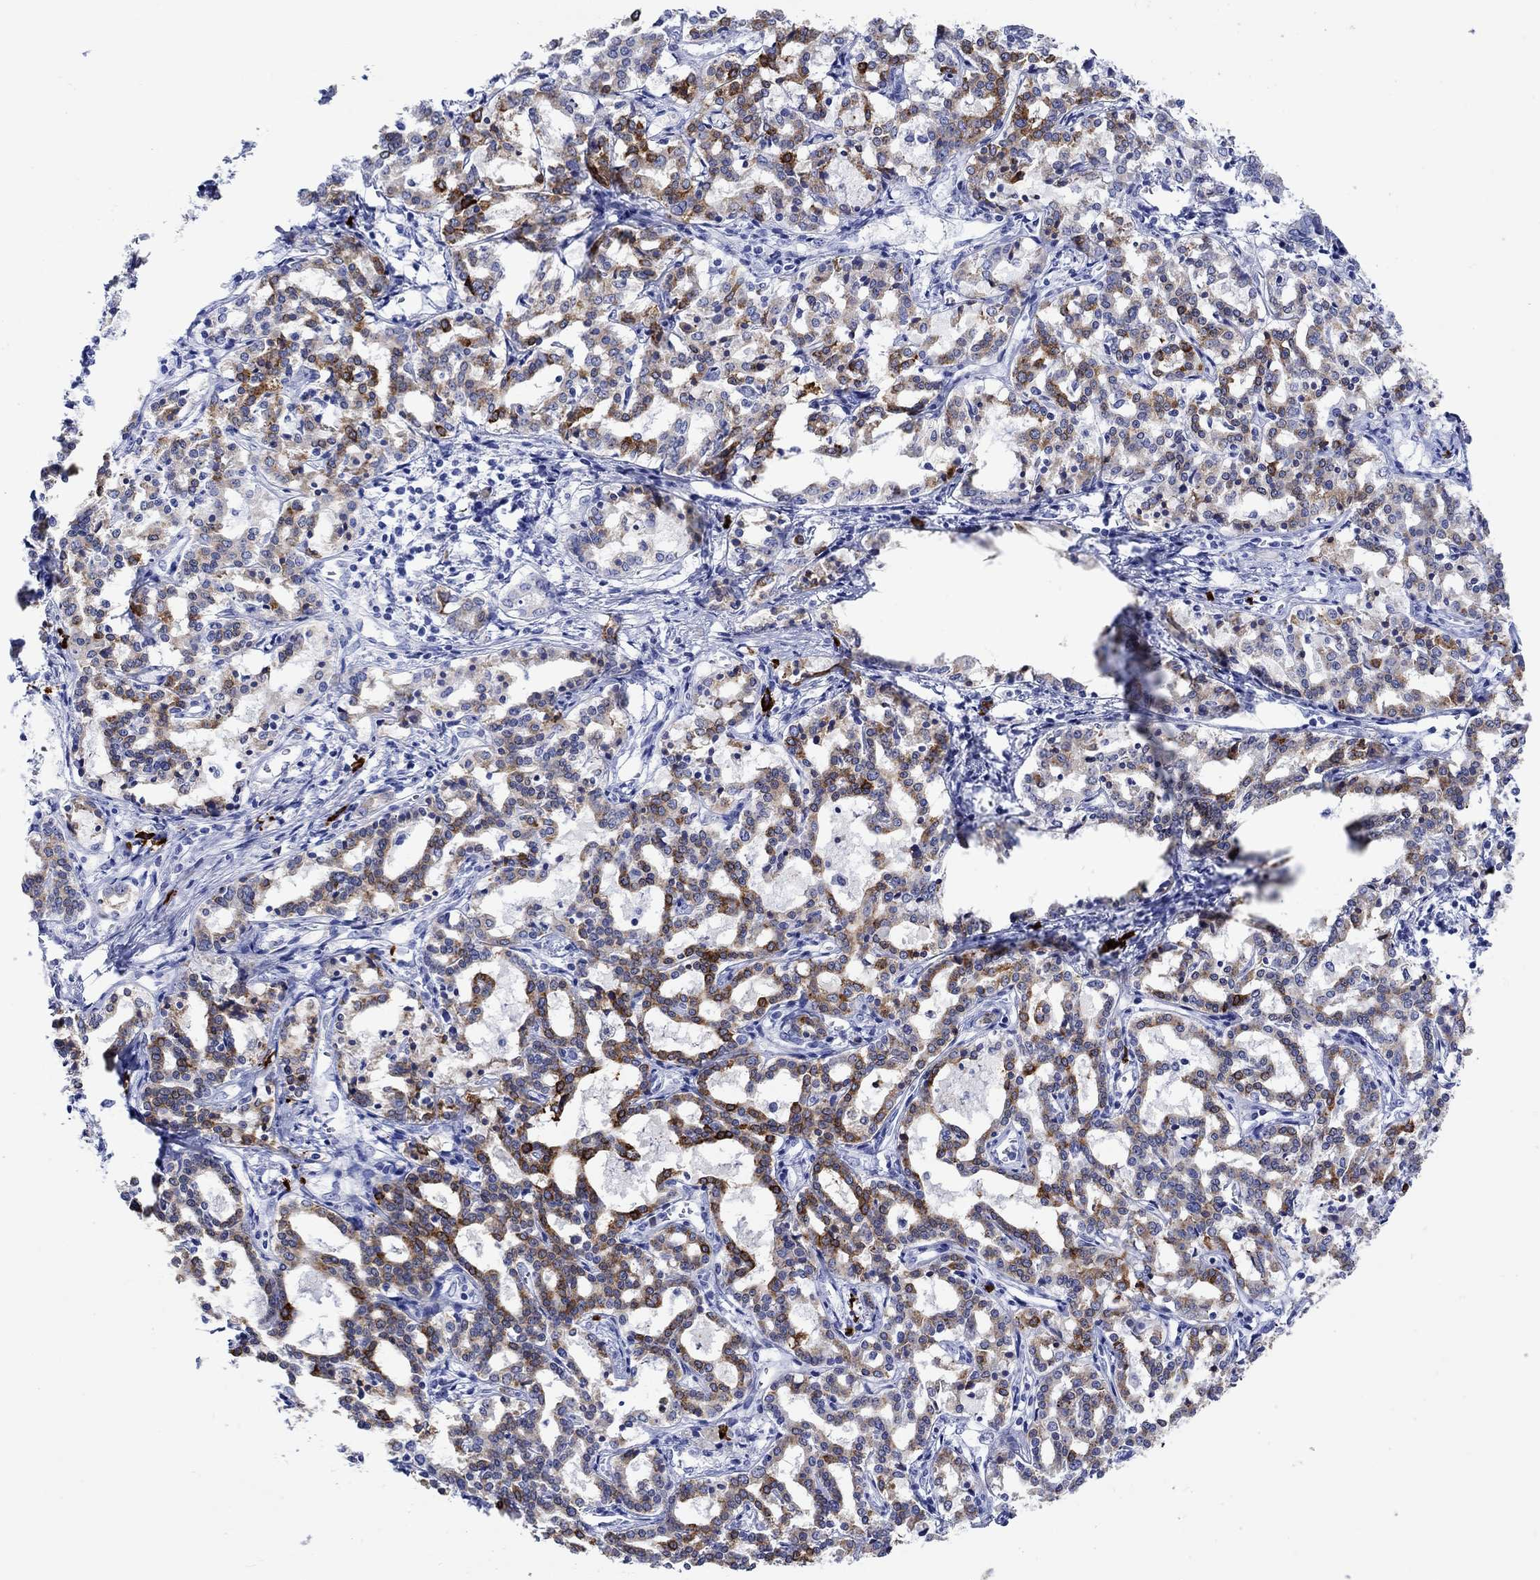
{"staining": {"intensity": "strong", "quantity": "<25%", "location": "cytoplasmic/membranous"}, "tissue": "liver cancer", "cell_type": "Tumor cells", "image_type": "cancer", "snomed": [{"axis": "morphology", "description": "Cholangiocarcinoma"}, {"axis": "topography", "description": "Liver"}], "caption": "The image exhibits immunohistochemical staining of liver cholangiocarcinoma. There is strong cytoplasmic/membranous expression is appreciated in approximately <25% of tumor cells. The staining is performed using DAB (3,3'-diaminobenzidine) brown chromogen to label protein expression. The nuclei are counter-stained blue using hematoxylin.", "gene": "P2RY6", "patient": {"sex": "female", "age": 47}}